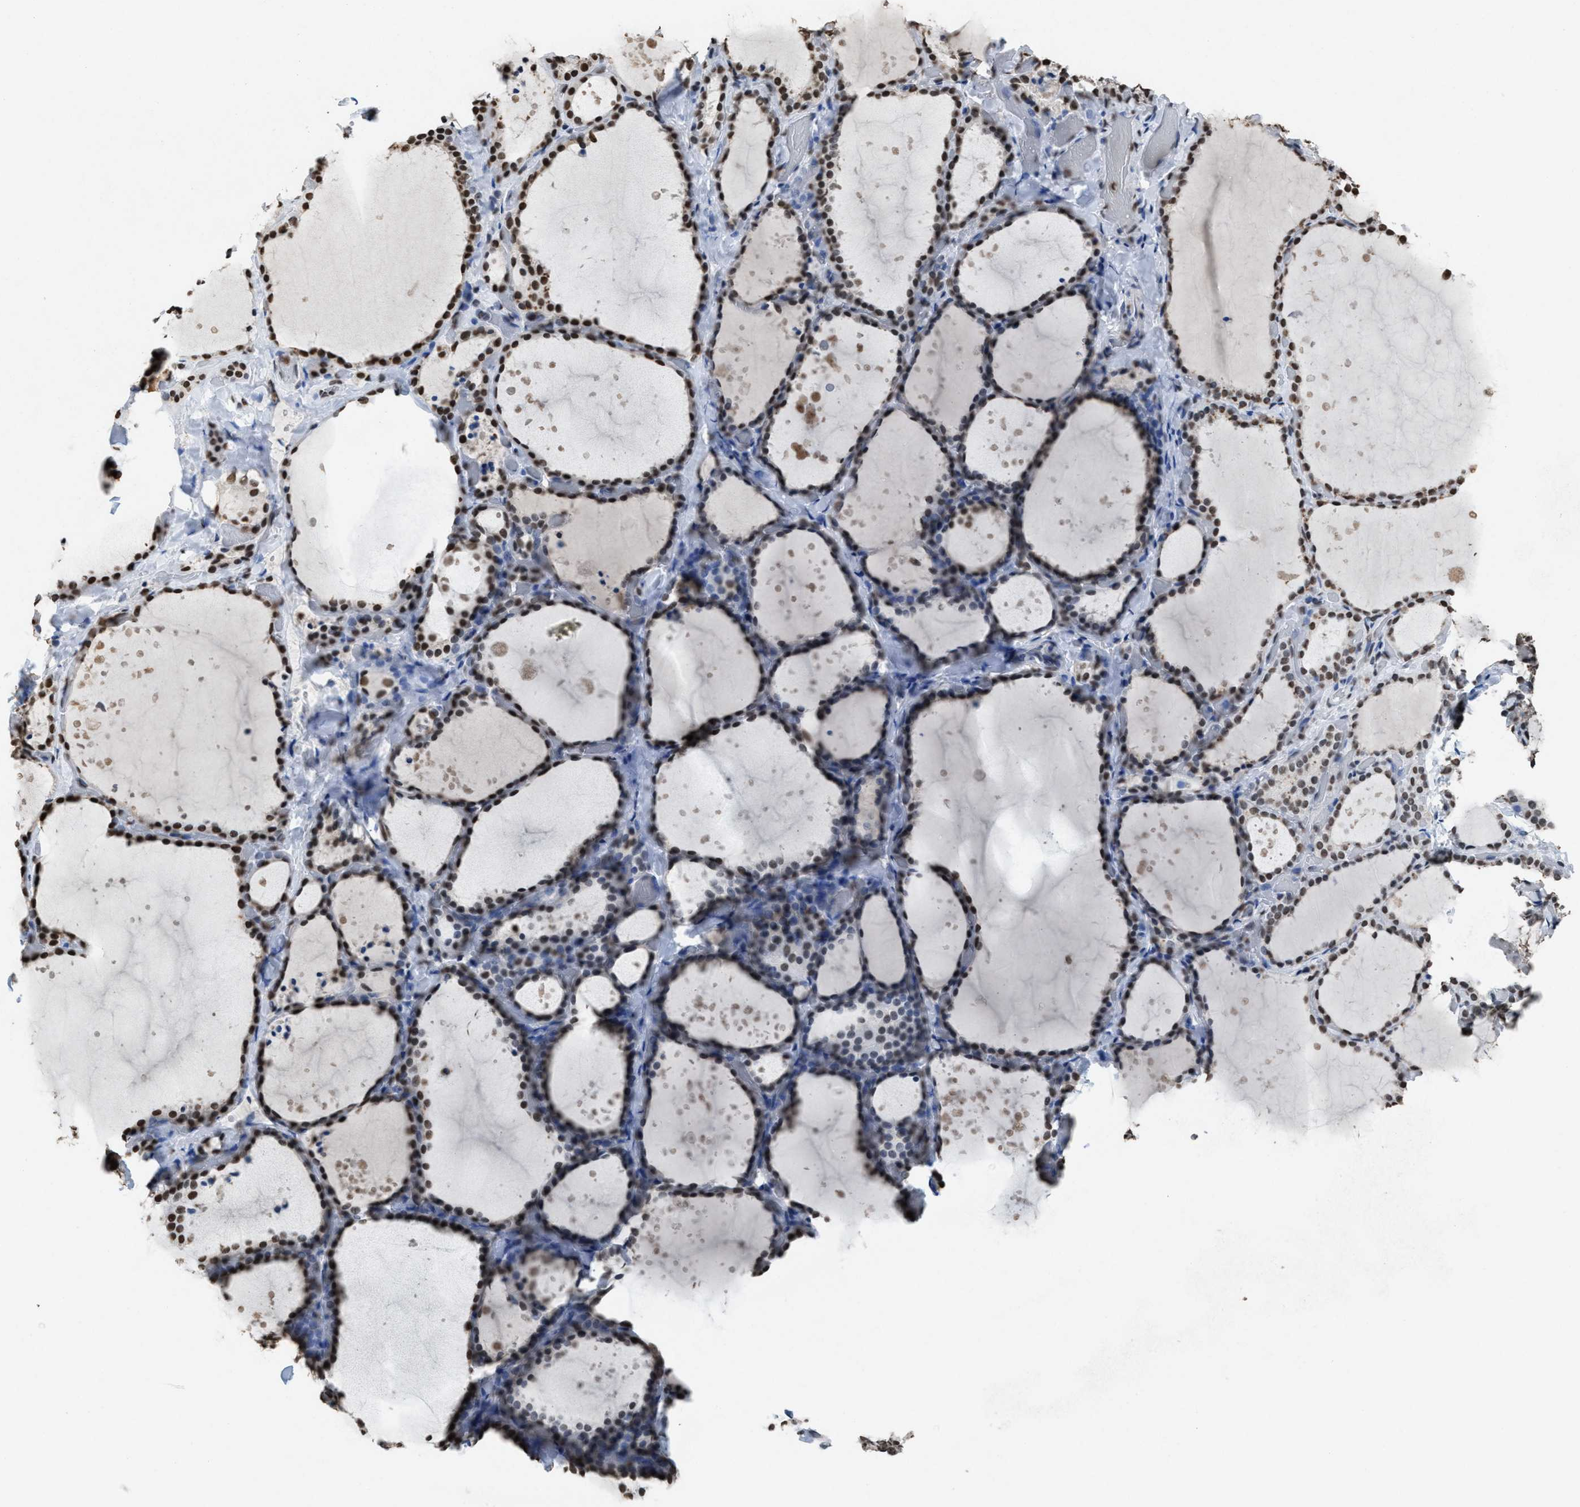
{"staining": {"intensity": "moderate", "quantity": ">75%", "location": "nuclear"}, "tissue": "thyroid gland", "cell_type": "Glandular cells", "image_type": "normal", "snomed": [{"axis": "morphology", "description": "Normal tissue, NOS"}, {"axis": "topography", "description": "Thyroid gland"}], "caption": "A medium amount of moderate nuclear positivity is appreciated in approximately >75% of glandular cells in benign thyroid gland. (Stains: DAB (3,3'-diaminobenzidine) in brown, nuclei in blue, Microscopy: brightfield microscopy at high magnification).", "gene": "NUP88", "patient": {"sex": "female", "age": 44}}